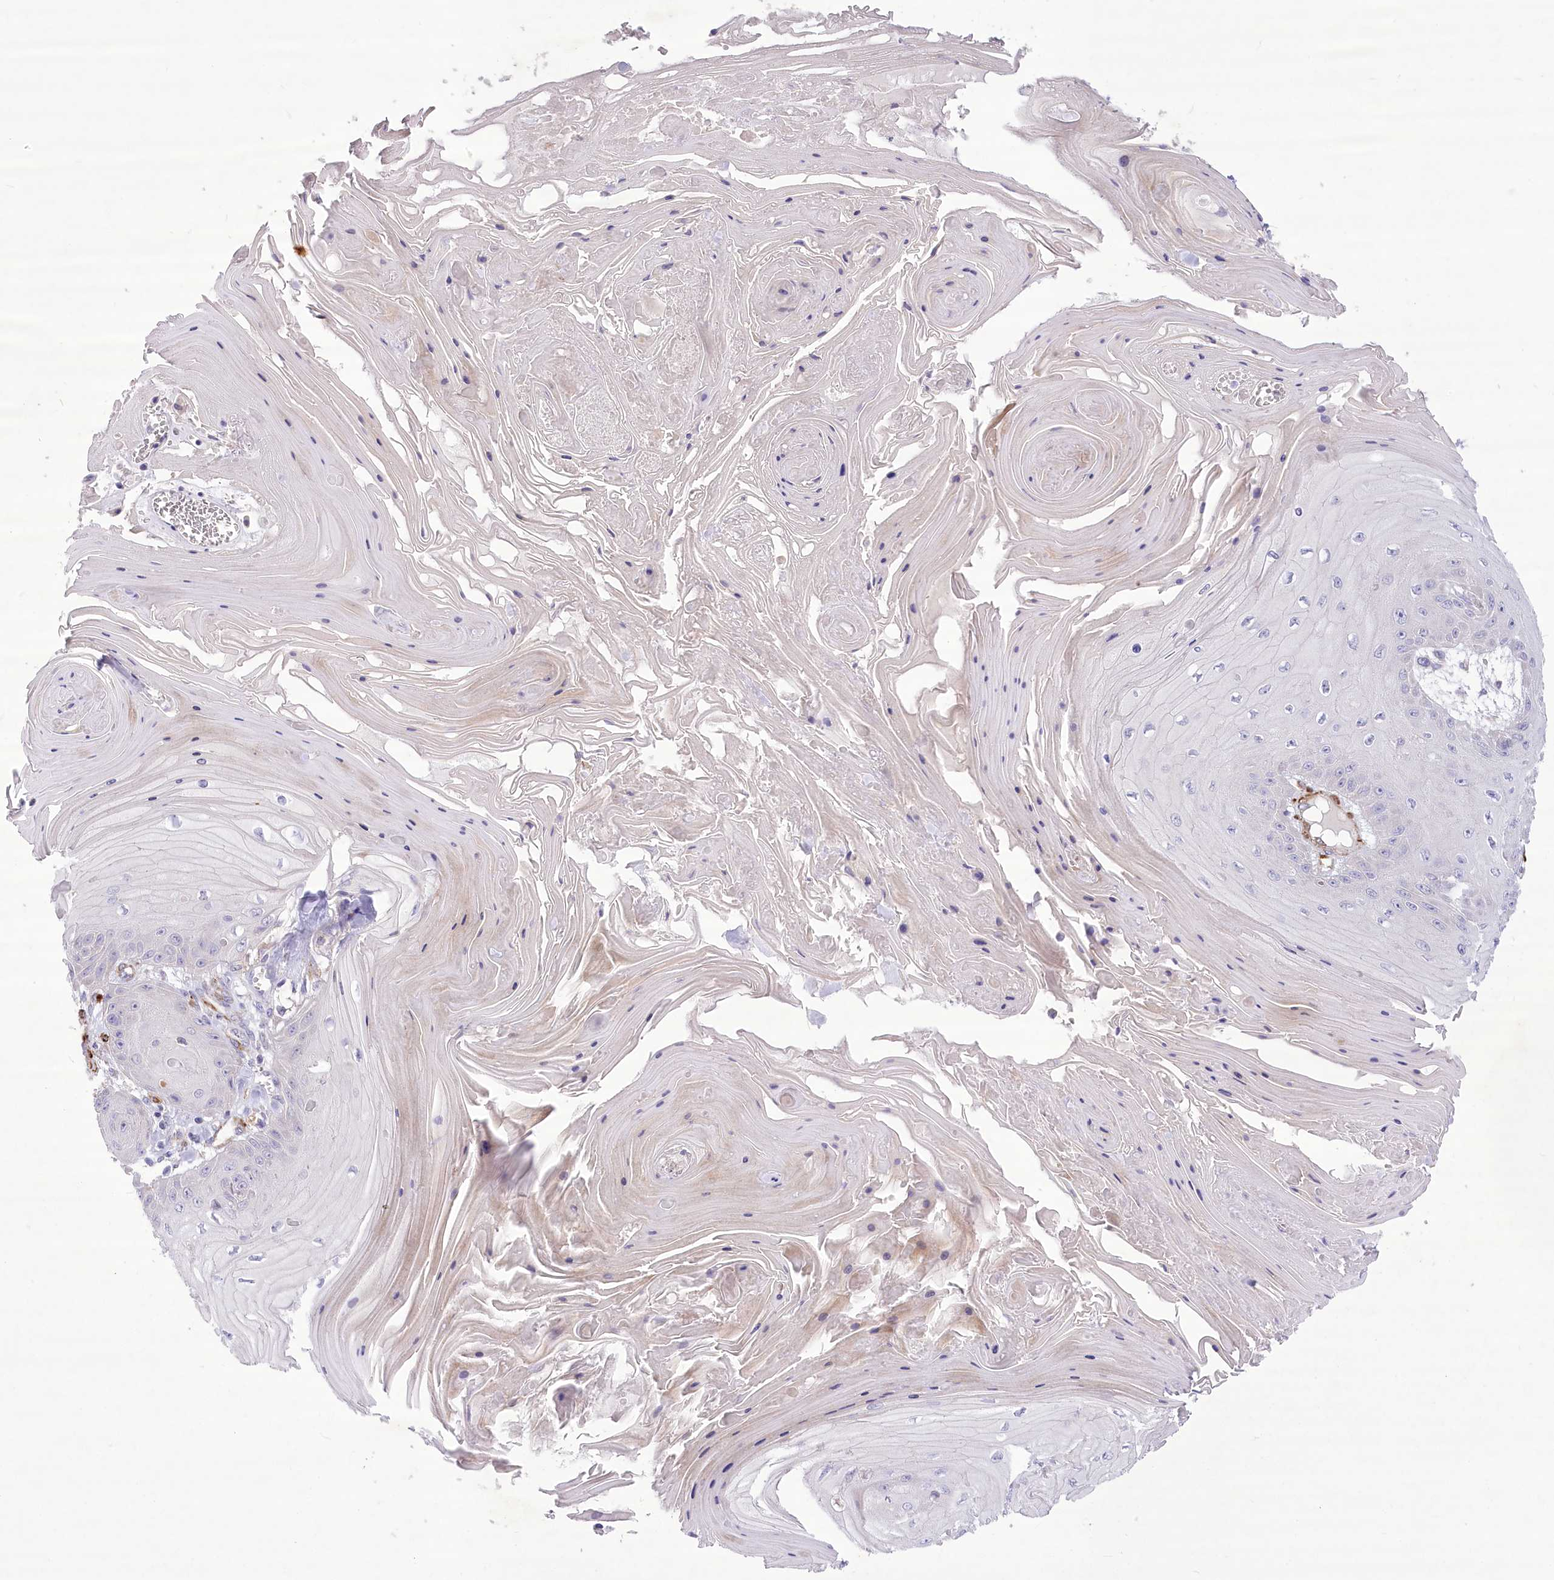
{"staining": {"intensity": "negative", "quantity": "none", "location": "none"}, "tissue": "skin cancer", "cell_type": "Tumor cells", "image_type": "cancer", "snomed": [{"axis": "morphology", "description": "Squamous cell carcinoma, NOS"}, {"axis": "topography", "description": "Skin"}], "caption": "Tumor cells are negative for protein expression in human squamous cell carcinoma (skin).", "gene": "ANGPTL3", "patient": {"sex": "male", "age": 74}}